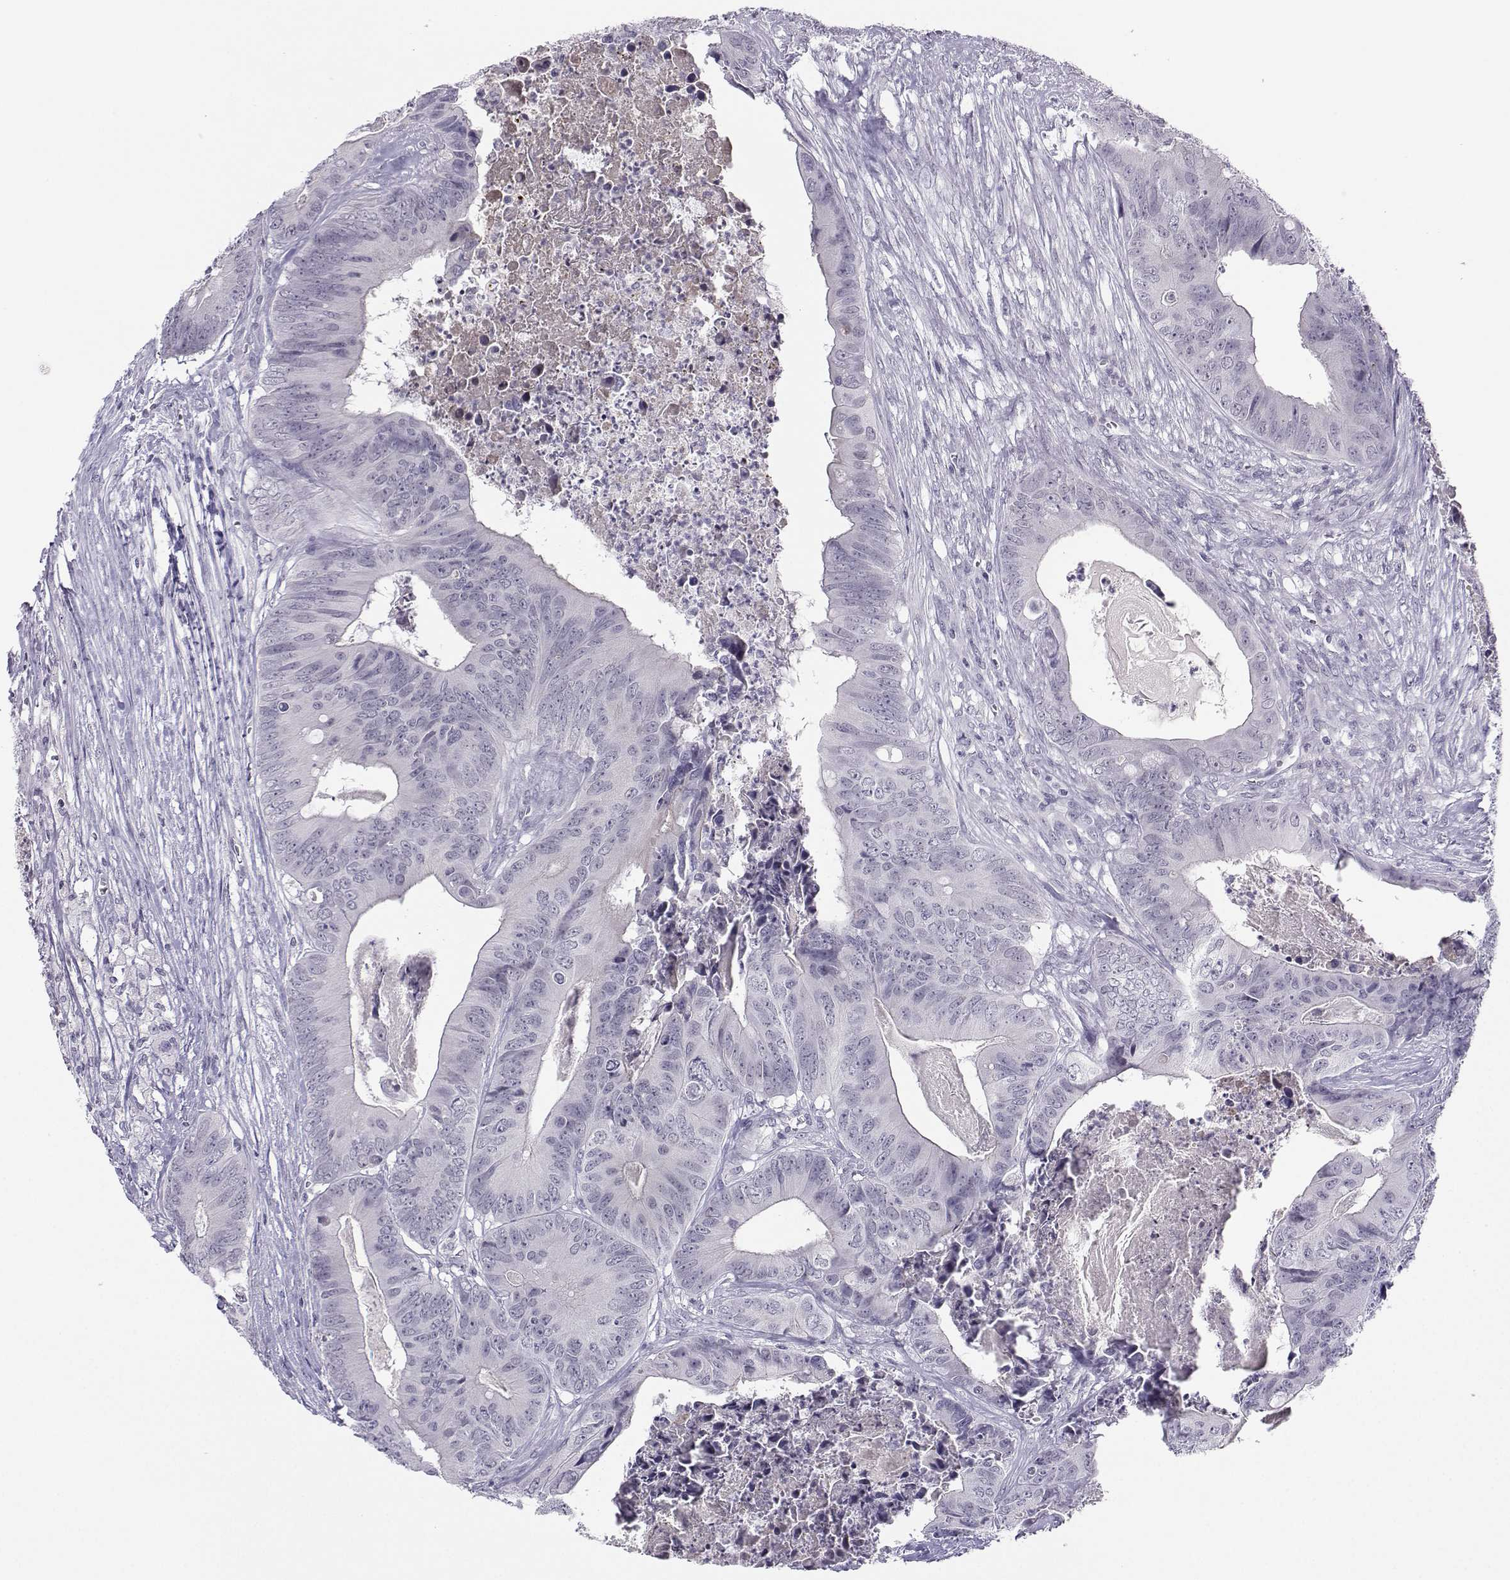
{"staining": {"intensity": "negative", "quantity": "none", "location": "none"}, "tissue": "colorectal cancer", "cell_type": "Tumor cells", "image_type": "cancer", "snomed": [{"axis": "morphology", "description": "Adenocarcinoma, NOS"}, {"axis": "topography", "description": "Colon"}], "caption": "An immunohistochemistry (IHC) photomicrograph of colorectal cancer (adenocarcinoma) is shown. There is no staining in tumor cells of colorectal cancer (adenocarcinoma).", "gene": "LHX1", "patient": {"sex": "male", "age": 84}}